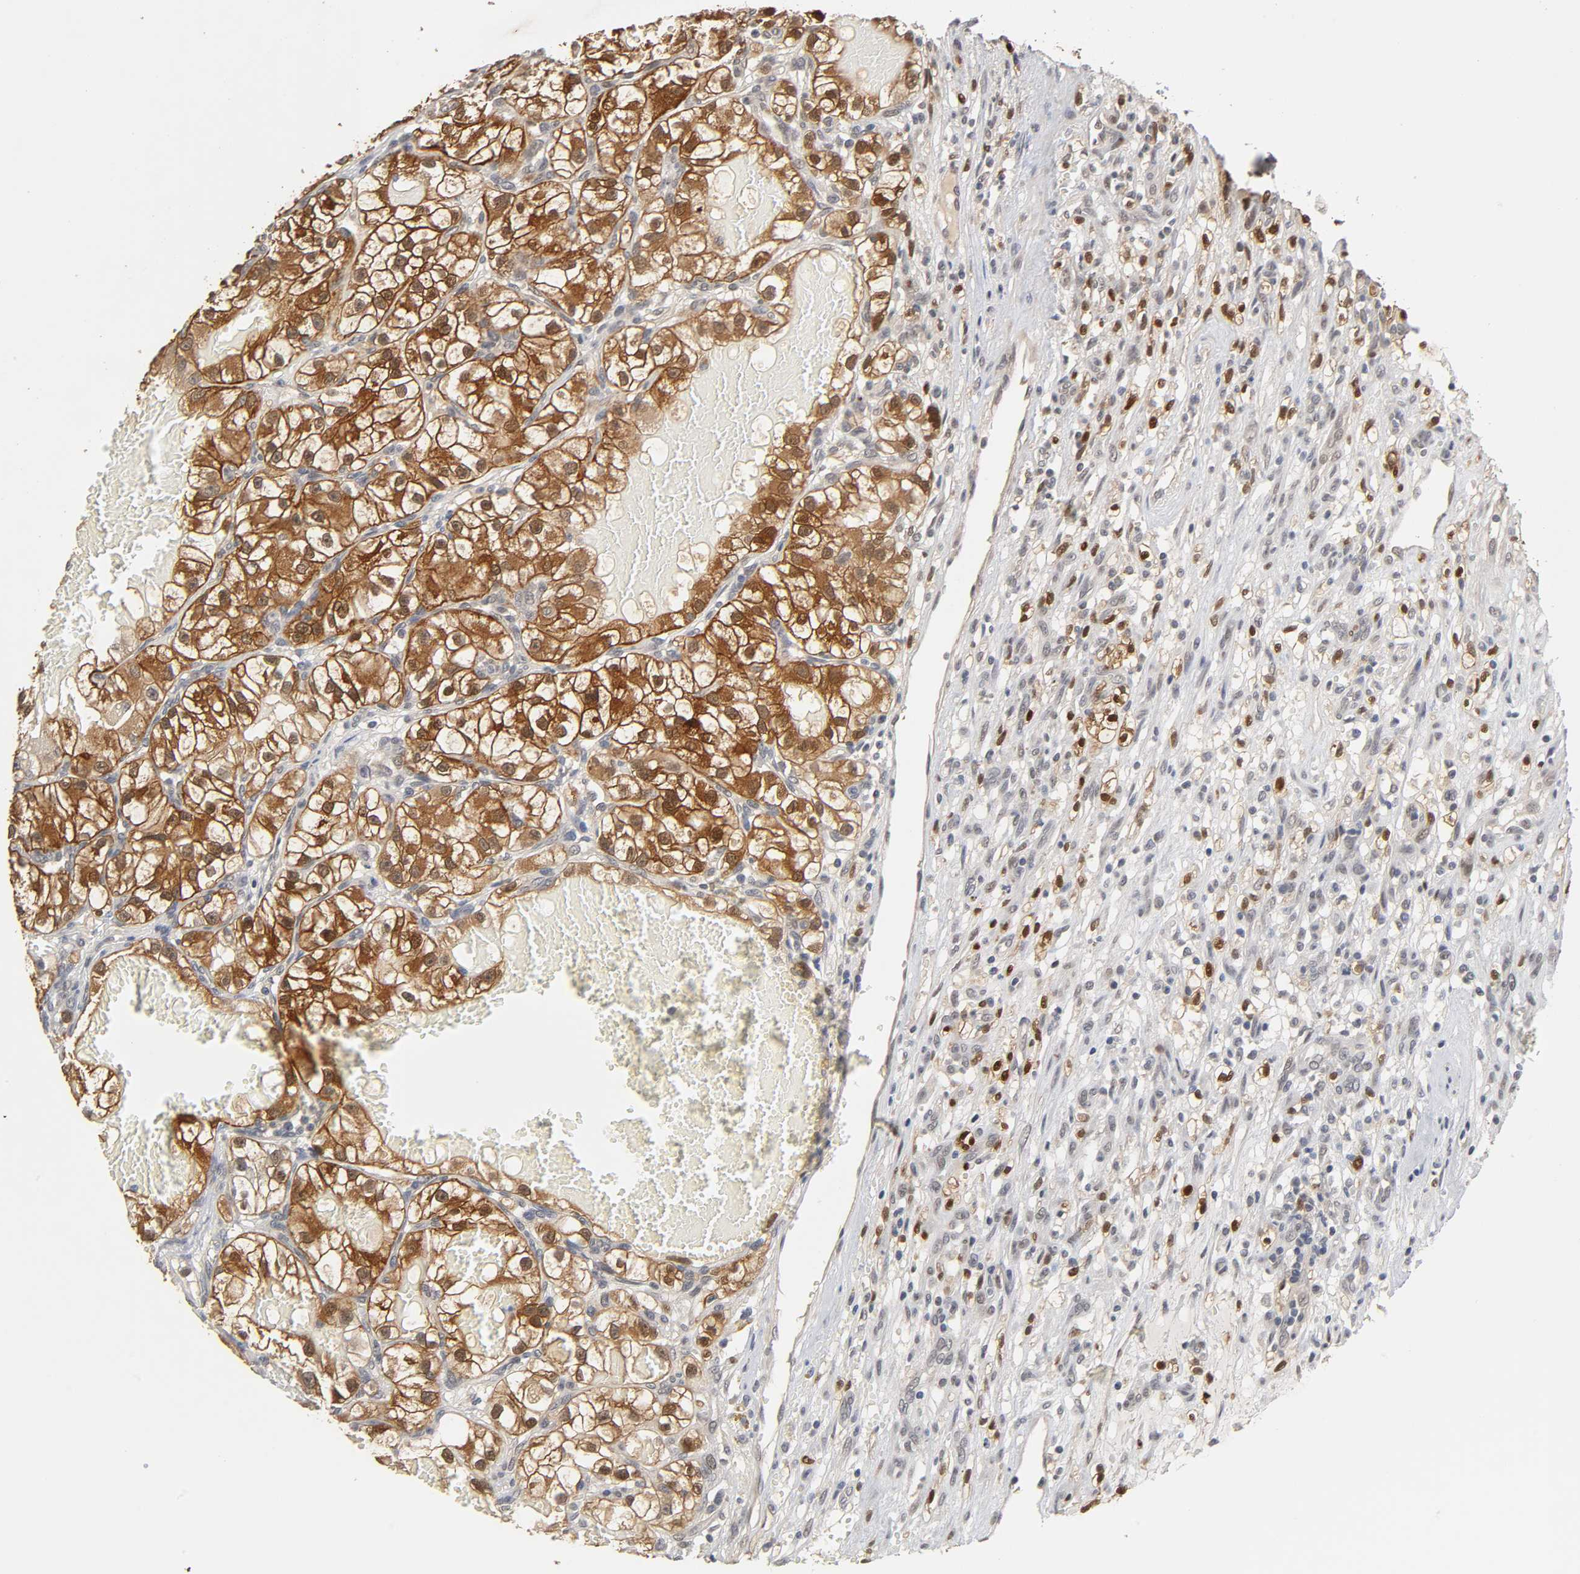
{"staining": {"intensity": "strong", "quantity": ">75%", "location": "cytoplasmic/membranous,nuclear"}, "tissue": "renal cancer", "cell_type": "Tumor cells", "image_type": "cancer", "snomed": [{"axis": "morphology", "description": "Adenocarcinoma, NOS"}, {"axis": "topography", "description": "Kidney"}], "caption": "This micrograph reveals renal cancer stained with immunohistochemistry (IHC) to label a protein in brown. The cytoplasmic/membranous and nuclear of tumor cells show strong positivity for the protein. Nuclei are counter-stained blue.", "gene": "HTR1E", "patient": {"sex": "female", "age": 57}}